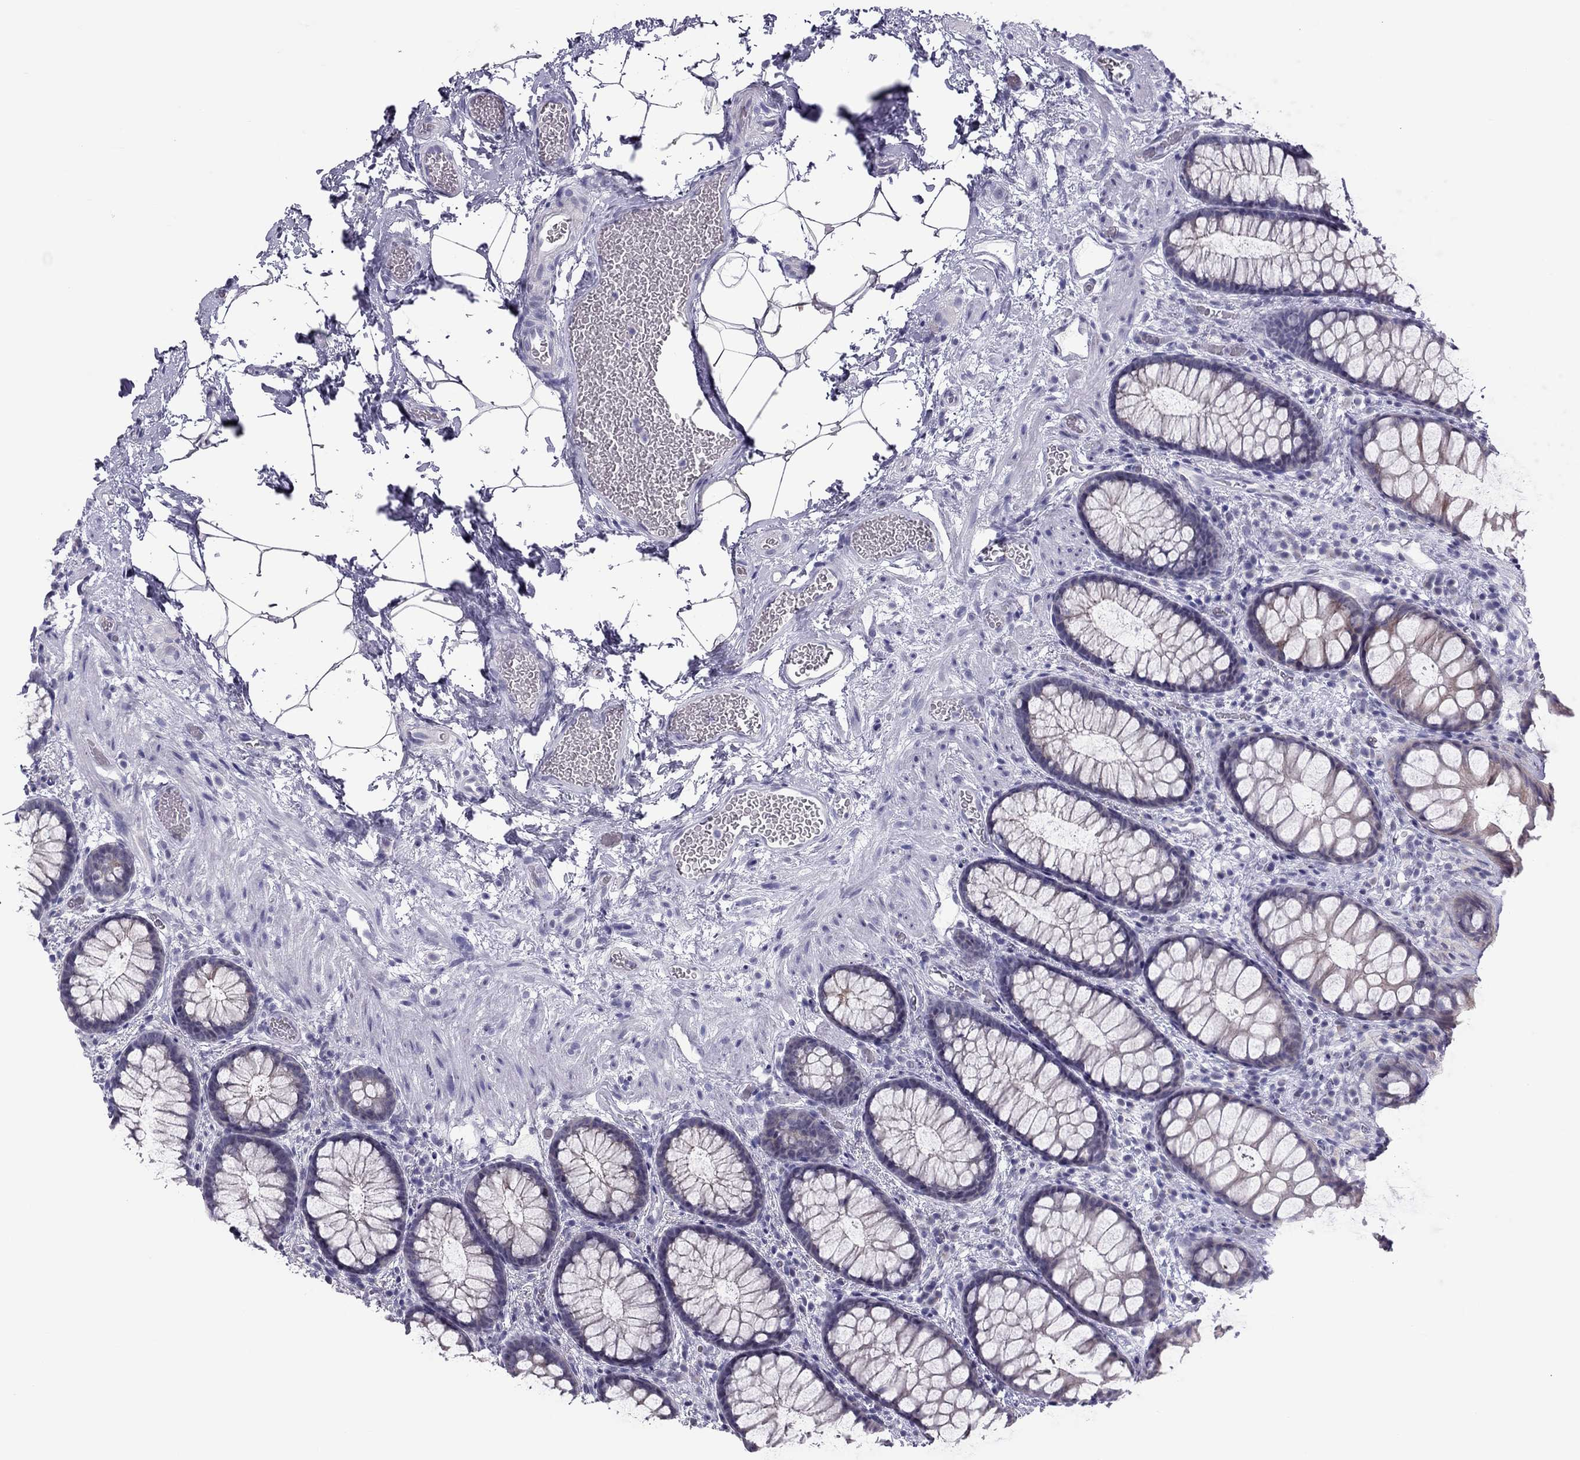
{"staining": {"intensity": "weak", "quantity": "<25%", "location": "cytoplasmic/membranous"}, "tissue": "rectum", "cell_type": "Glandular cells", "image_type": "normal", "snomed": [{"axis": "morphology", "description": "Normal tissue, NOS"}, {"axis": "topography", "description": "Rectum"}], "caption": "High power microscopy image of an IHC photomicrograph of unremarkable rectum, revealing no significant staining in glandular cells. Brightfield microscopy of immunohistochemistry (IHC) stained with DAB (3,3'-diaminobenzidine) (brown) and hematoxylin (blue), captured at high magnification.", "gene": "TEX14", "patient": {"sex": "female", "age": 62}}